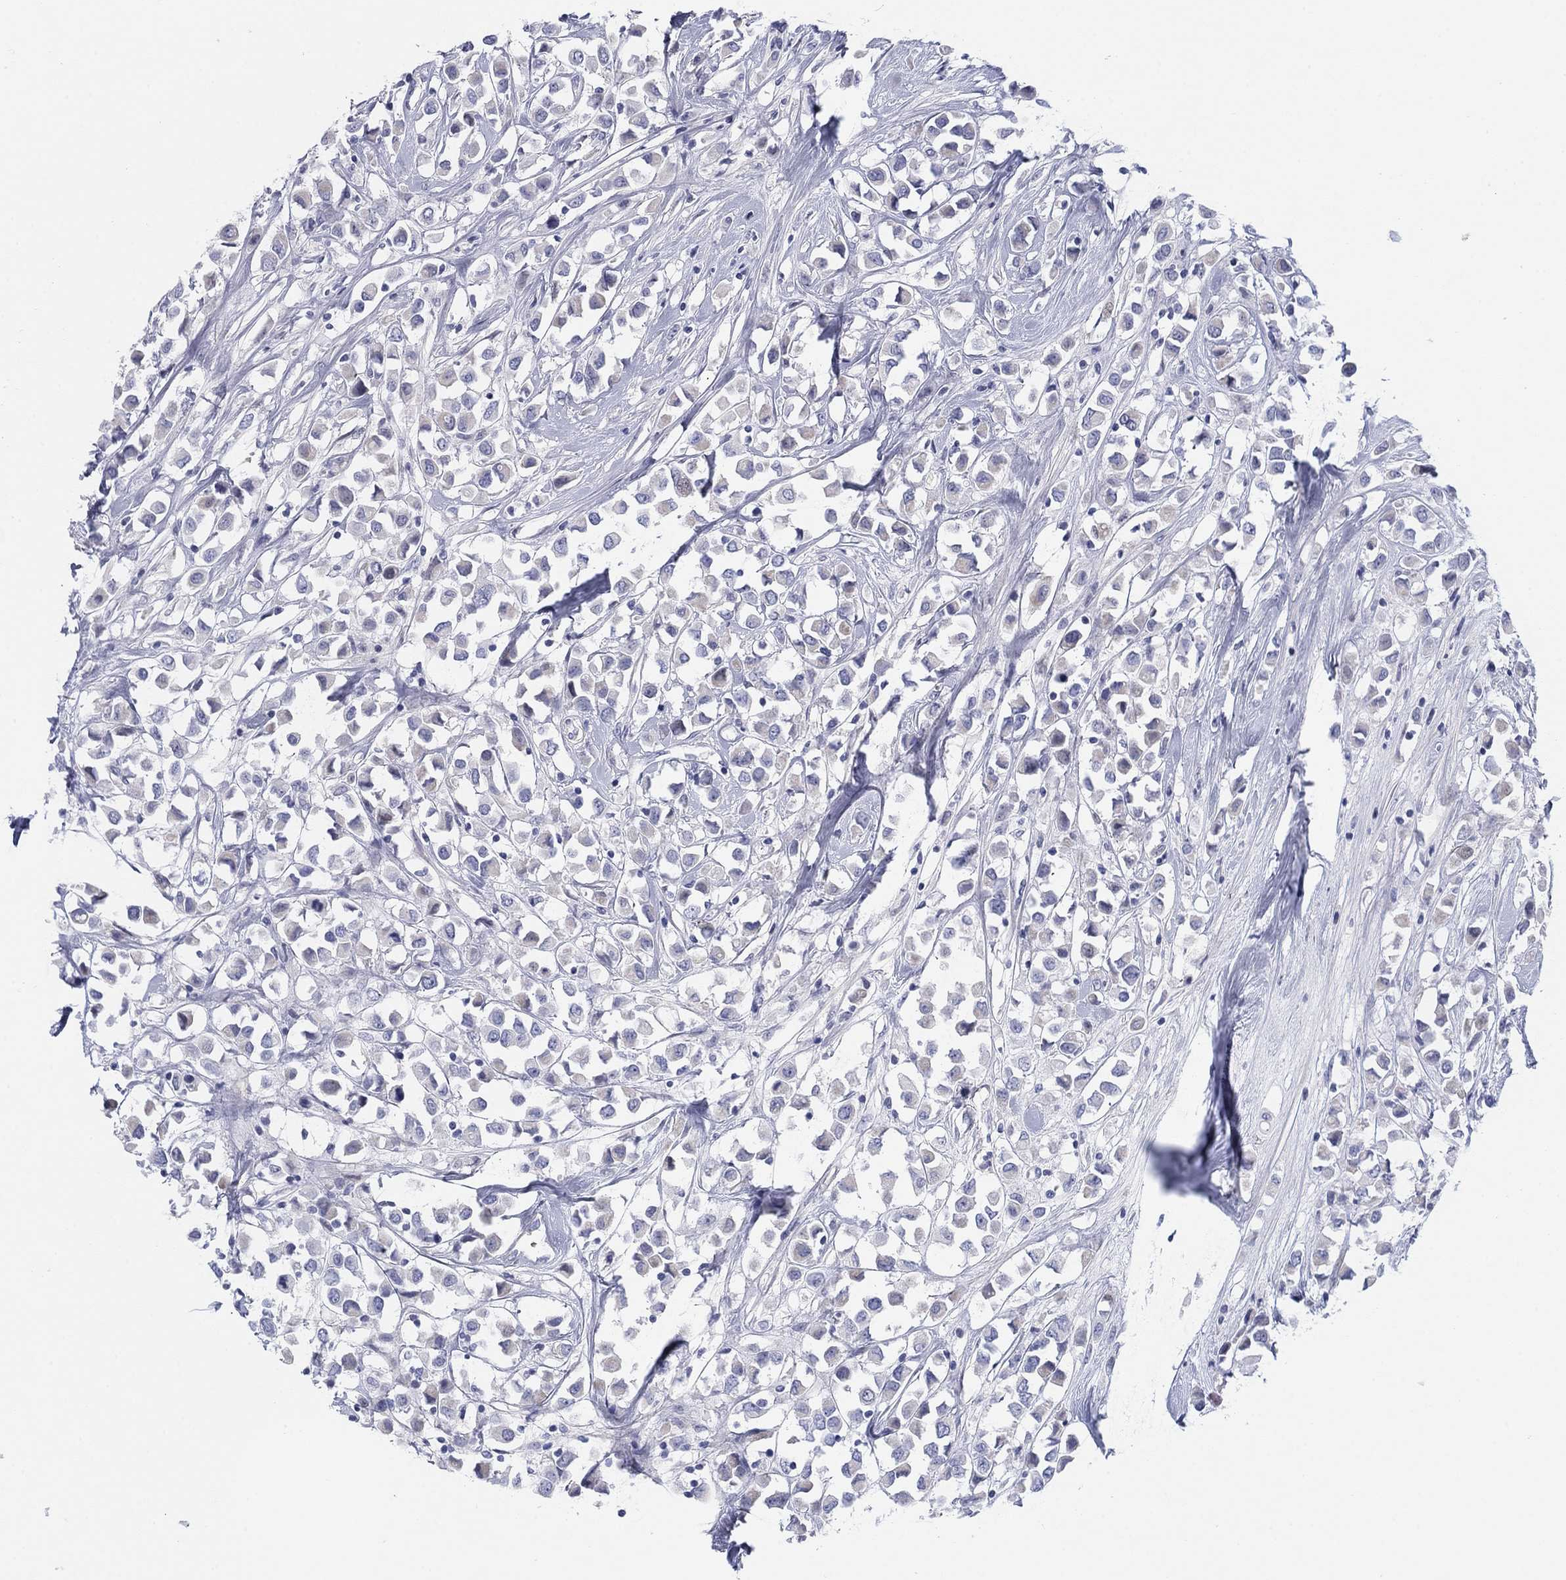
{"staining": {"intensity": "negative", "quantity": "none", "location": "none"}, "tissue": "breast cancer", "cell_type": "Tumor cells", "image_type": "cancer", "snomed": [{"axis": "morphology", "description": "Duct carcinoma"}, {"axis": "topography", "description": "Breast"}], "caption": "Invasive ductal carcinoma (breast) stained for a protein using immunohistochemistry reveals no expression tumor cells.", "gene": "HEATR4", "patient": {"sex": "female", "age": 61}}